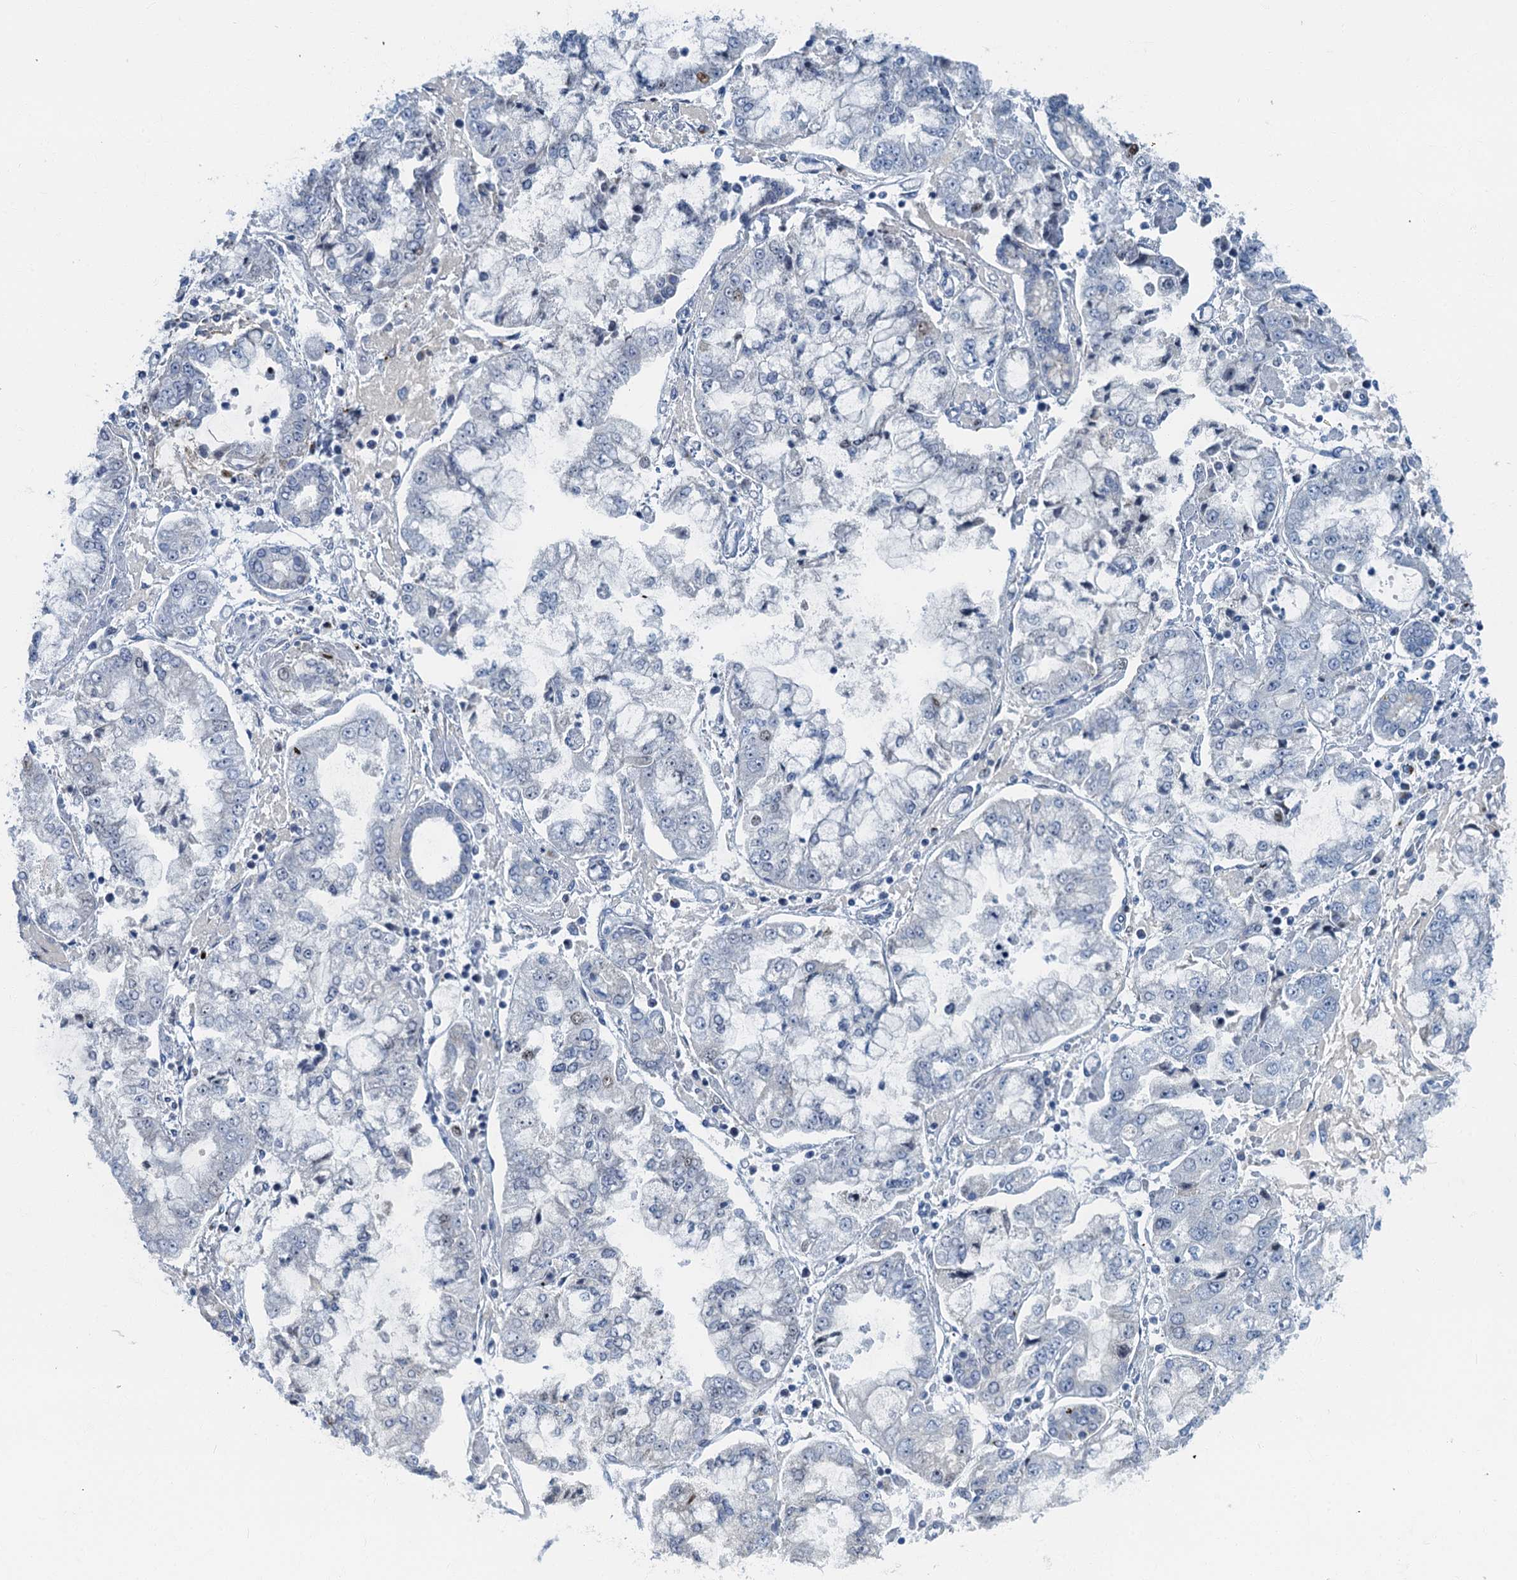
{"staining": {"intensity": "negative", "quantity": "none", "location": "none"}, "tissue": "stomach cancer", "cell_type": "Tumor cells", "image_type": "cancer", "snomed": [{"axis": "morphology", "description": "Adenocarcinoma, NOS"}, {"axis": "topography", "description": "Stomach"}], "caption": "A micrograph of human adenocarcinoma (stomach) is negative for staining in tumor cells.", "gene": "LYPD3", "patient": {"sex": "male", "age": 76}}